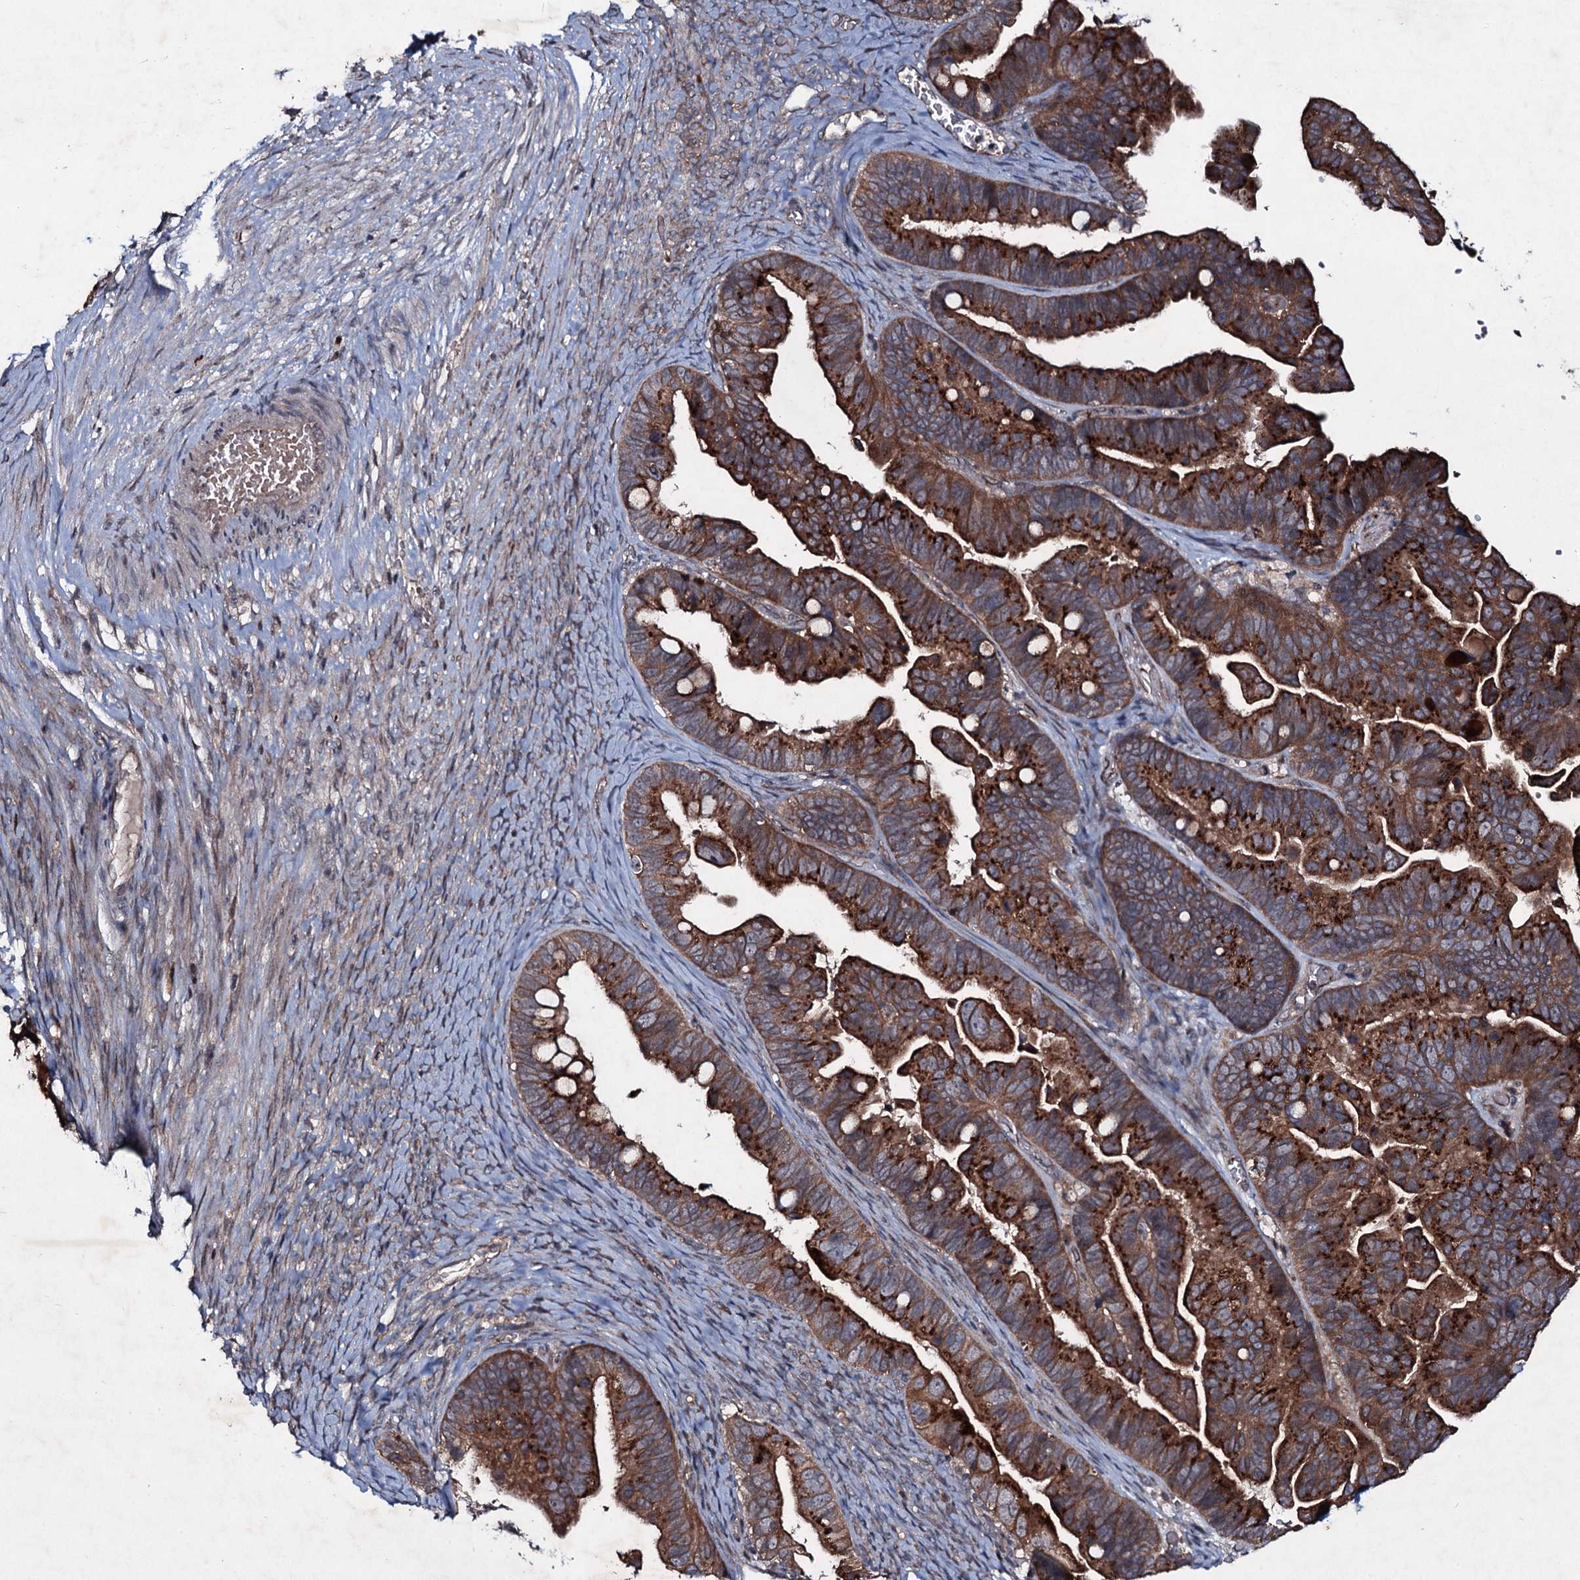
{"staining": {"intensity": "strong", "quantity": ">75%", "location": "cytoplasmic/membranous"}, "tissue": "ovarian cancer", "cell_type": "Tumor cells", "image_type": "cancer", "snomed": [{"axis": "morphology", "description": "Cystadenocarcinoma, serous, NOS"}, {"axis": "topography", "description": "Ovary"}], "caption": "Strong cytoplasmic/membranous staining is present in about >75% of tumor cells in ovarian cancer.", "gene": "SNAP23", "patient": {"sex": "female", "age": 56}}